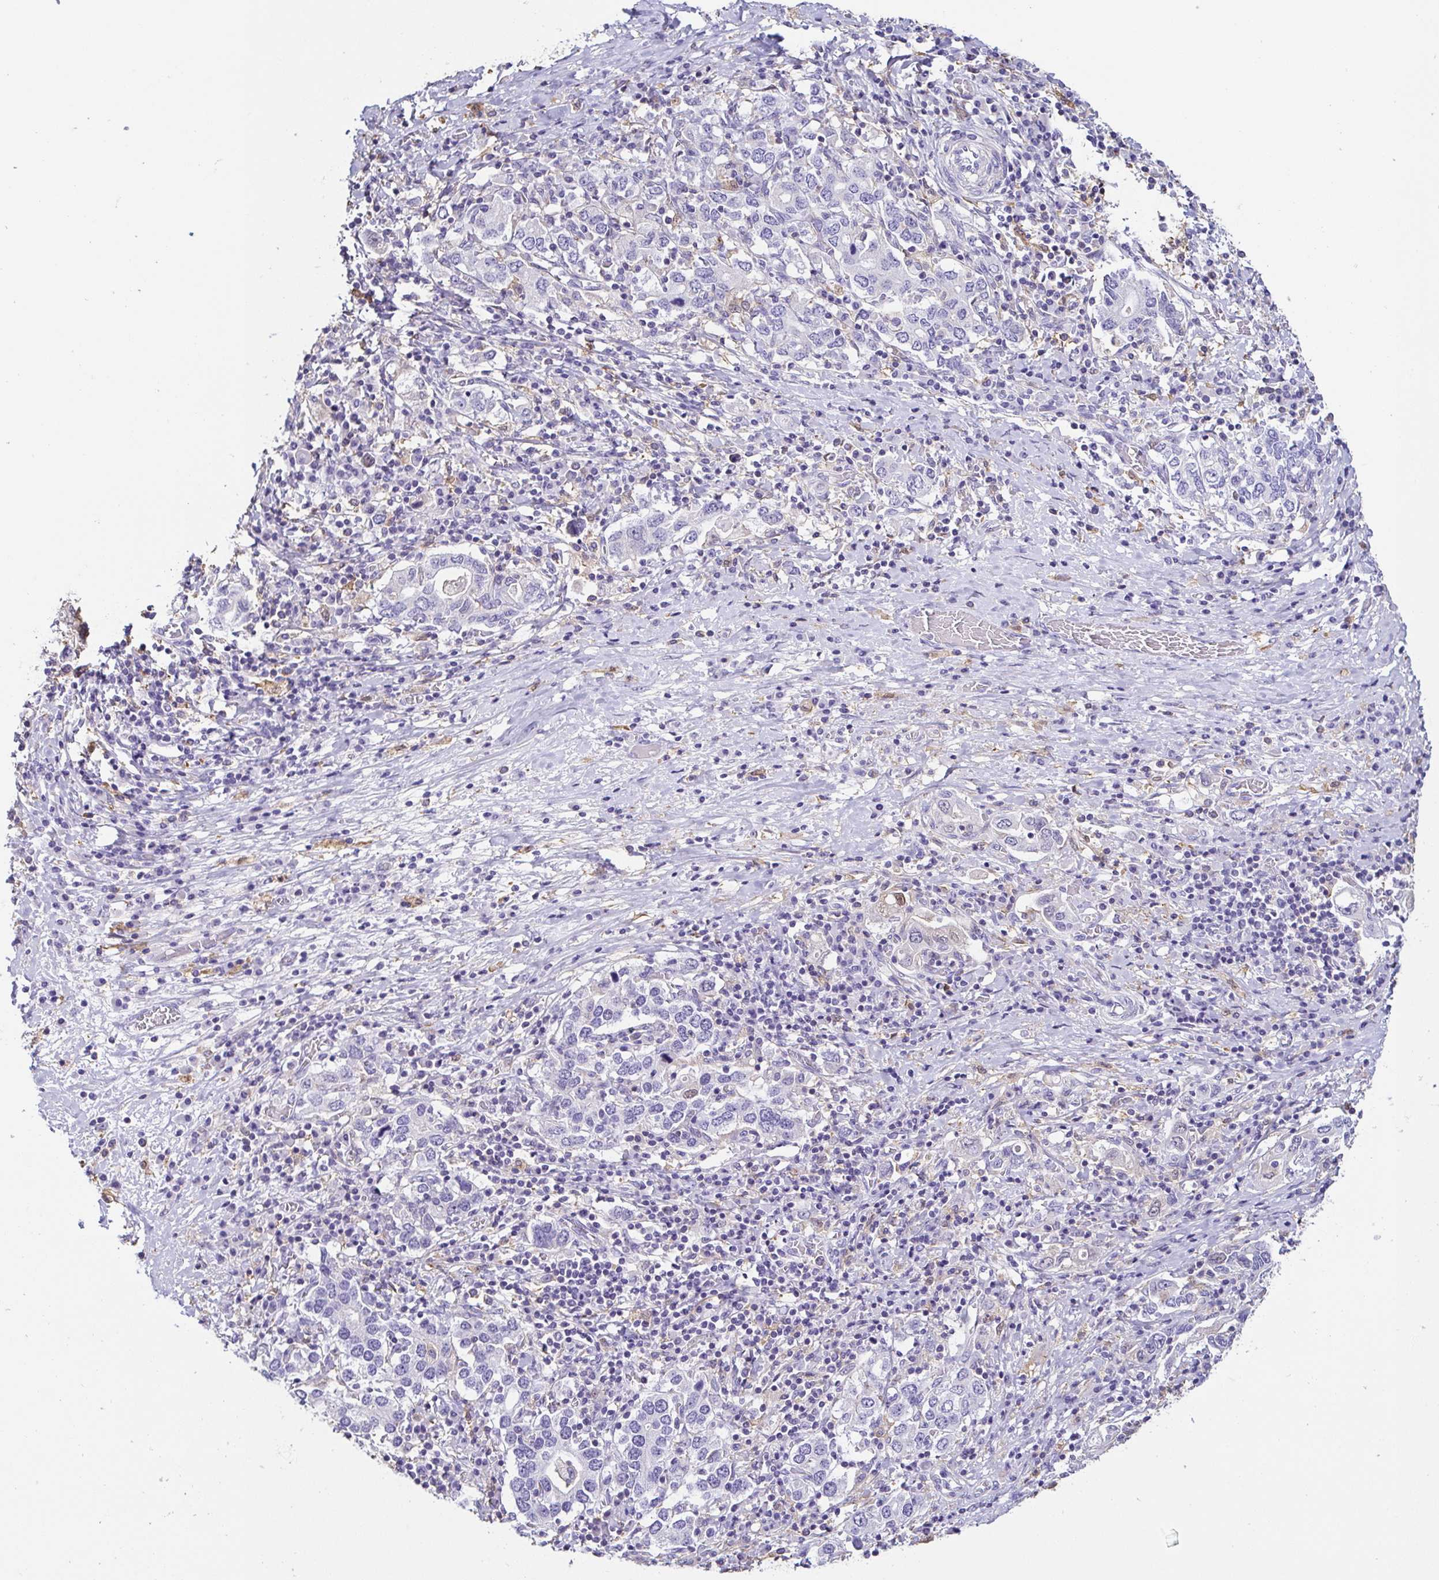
{"staining": {"intensity": "negative", "quantity": "none", "location": "none"}, "tissue": "stomach cancer", "cell_type": "Tumor cells", "image_type": "cancer", "snomed": [{"axis": "morphology", "description": "Adenocarcinoma, NOS"}, {"axis": "topography", "description": "Stomach, upper"}, {"axis": "topography", "description": "Stomach"}], "caption": "High magnification brightfield microscopy of stomach cancer (adenocarcinoma) stained with DAB (brown) and counterstained with hematoxylin (blue): tumor cells show no significant positivity.", "gene": "ANXA10", "patient": {"sex": "male", "age": 62}}